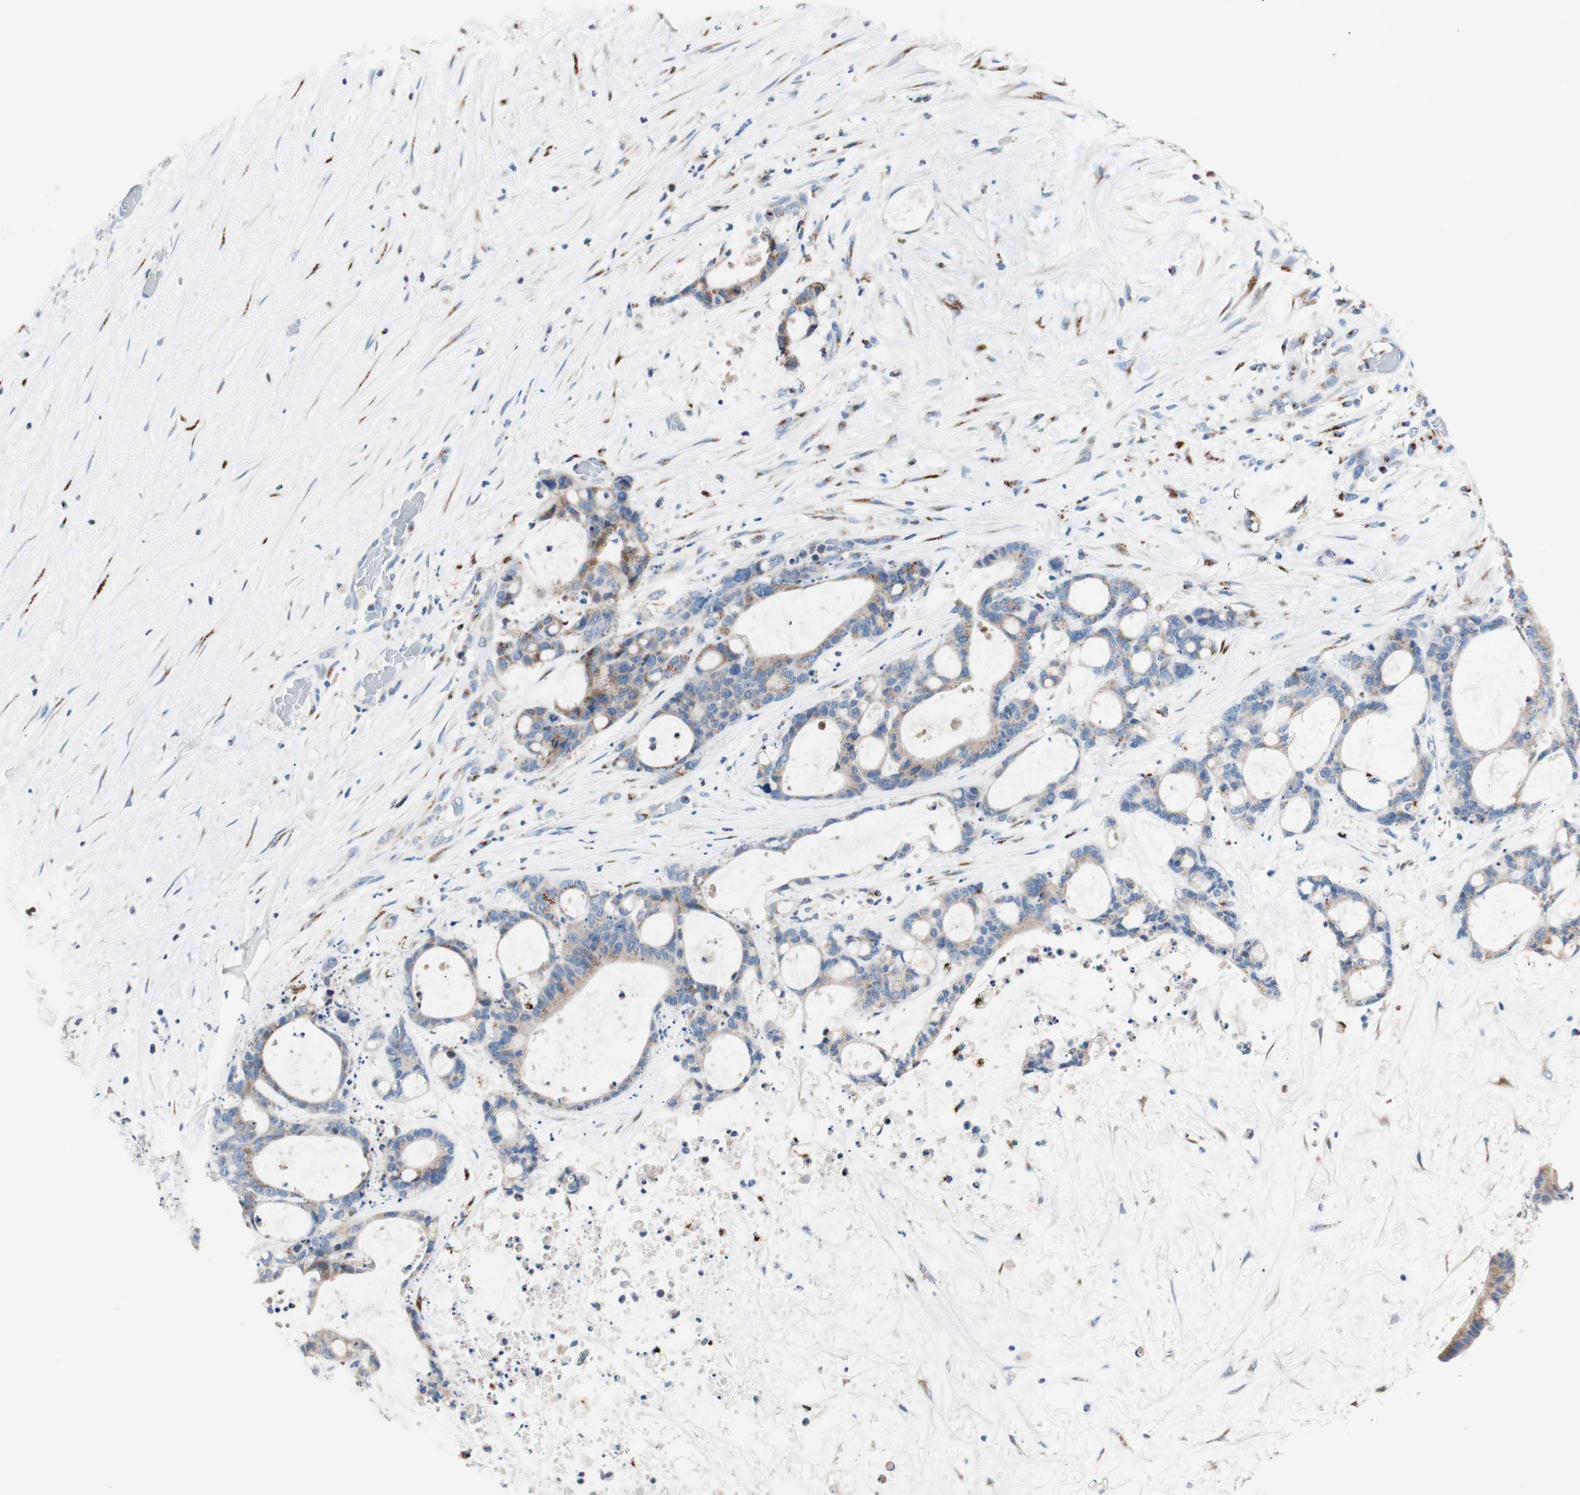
{"staining": {"intensity": "weak", "quantity": "25%-75%", "location": "cytoplasmic/membranous"}, "tissue": "liver cancer", "cell_type": "Tumor cells", "image_type": "cancer", "snomed": [{"axis": "morphology", "description": "Cholangiocarcinoma"}, {"axis": "topography", "description": "Liver"}], "caption": "Human liver cancer (cholangiocarcinoma) stained with a protein marker shows weak staining in tumor cells.", "gene": "GALNT2", "patient": {"sex": "female", "age": 73}}